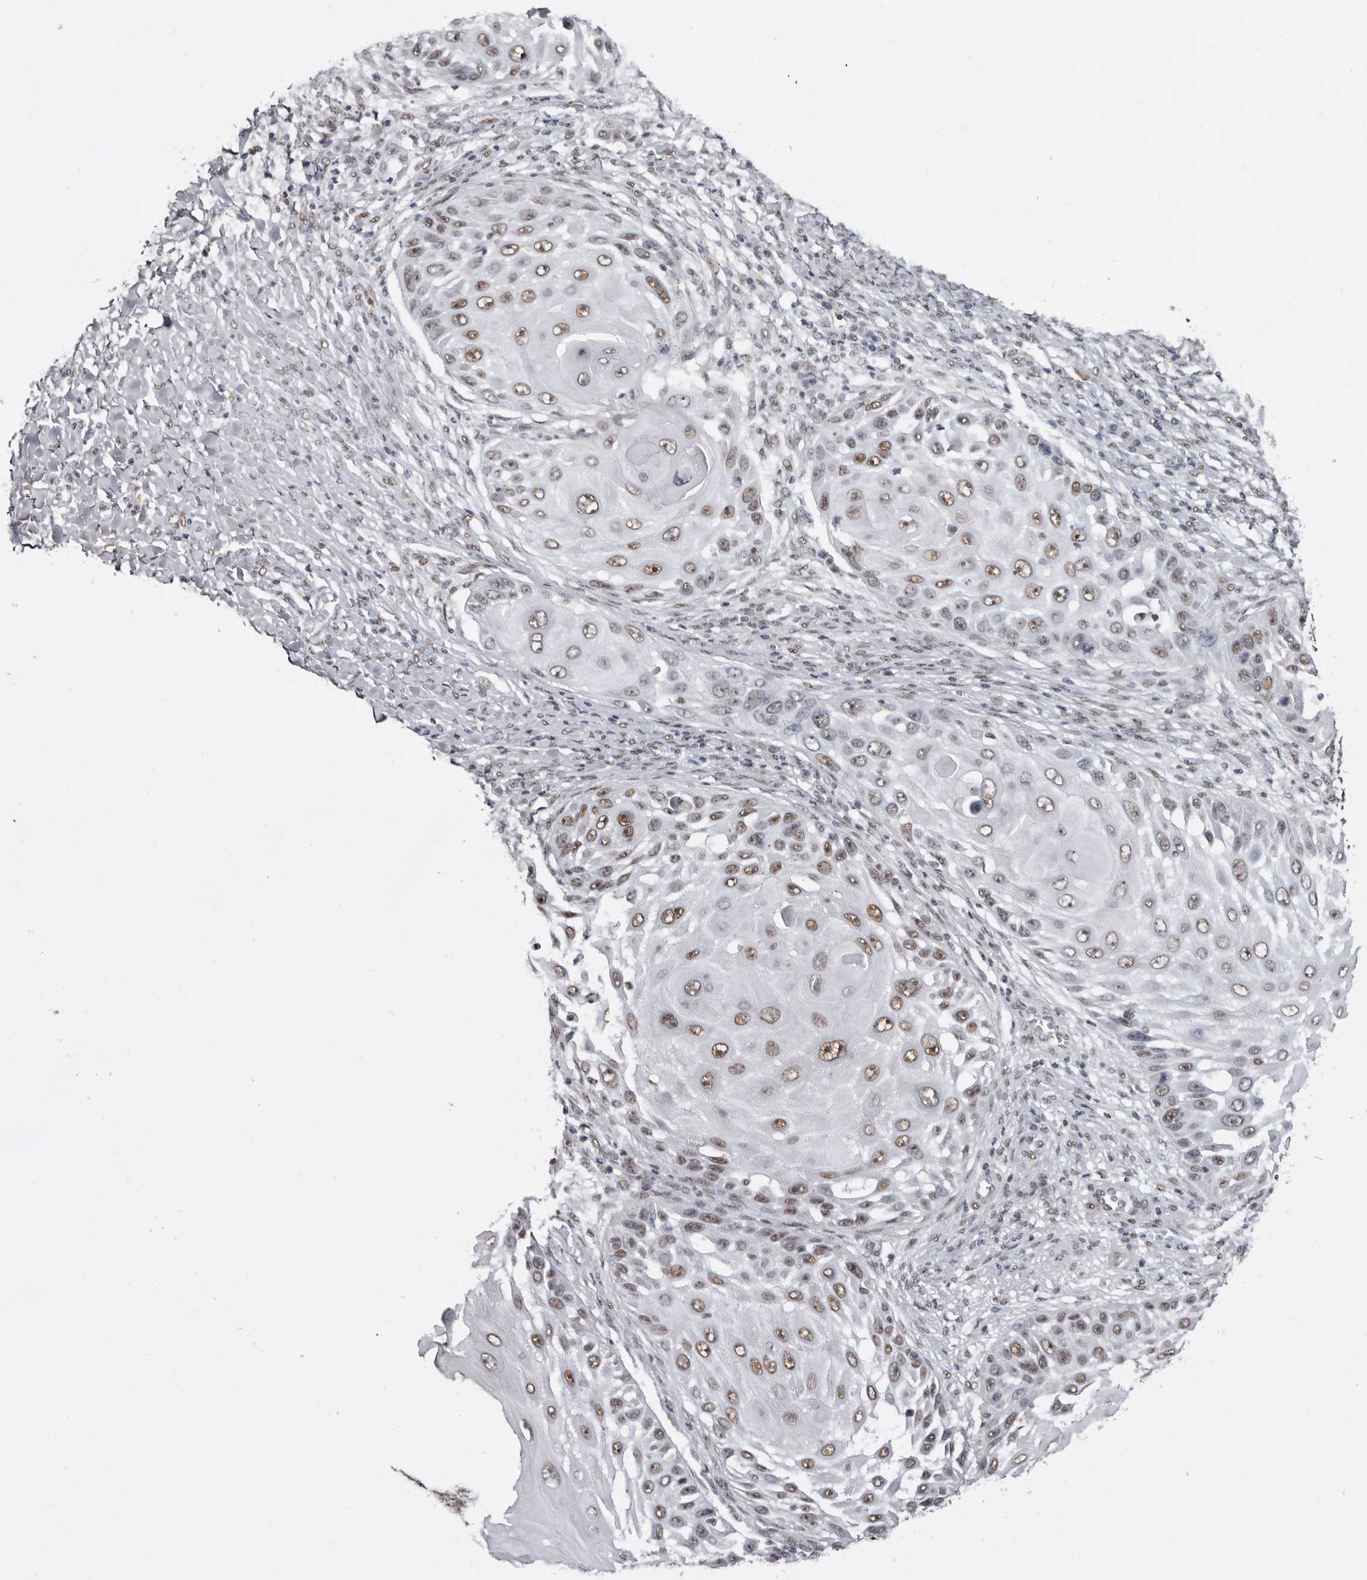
{"staining": {"intensity": "moderate", "quantity": "25%-75%", "location": "nuclear"}, "tissue": "skin cancer", "cell_type": "Tumor cells", "image_type": "cancer", "snomed": [{"axis": "morphology", "description": "Squamous cell carcinoma, NOS"}, {"axis": "topography", "description": "Skin"}], "caption": "Brown immunohistochemical staining in human skin cancer demonstrates moderate nuclear staining in about 25%-75% of tumor cells.", "gene": "SCAF4", "patient": {"sex": "female", "age": 44}}